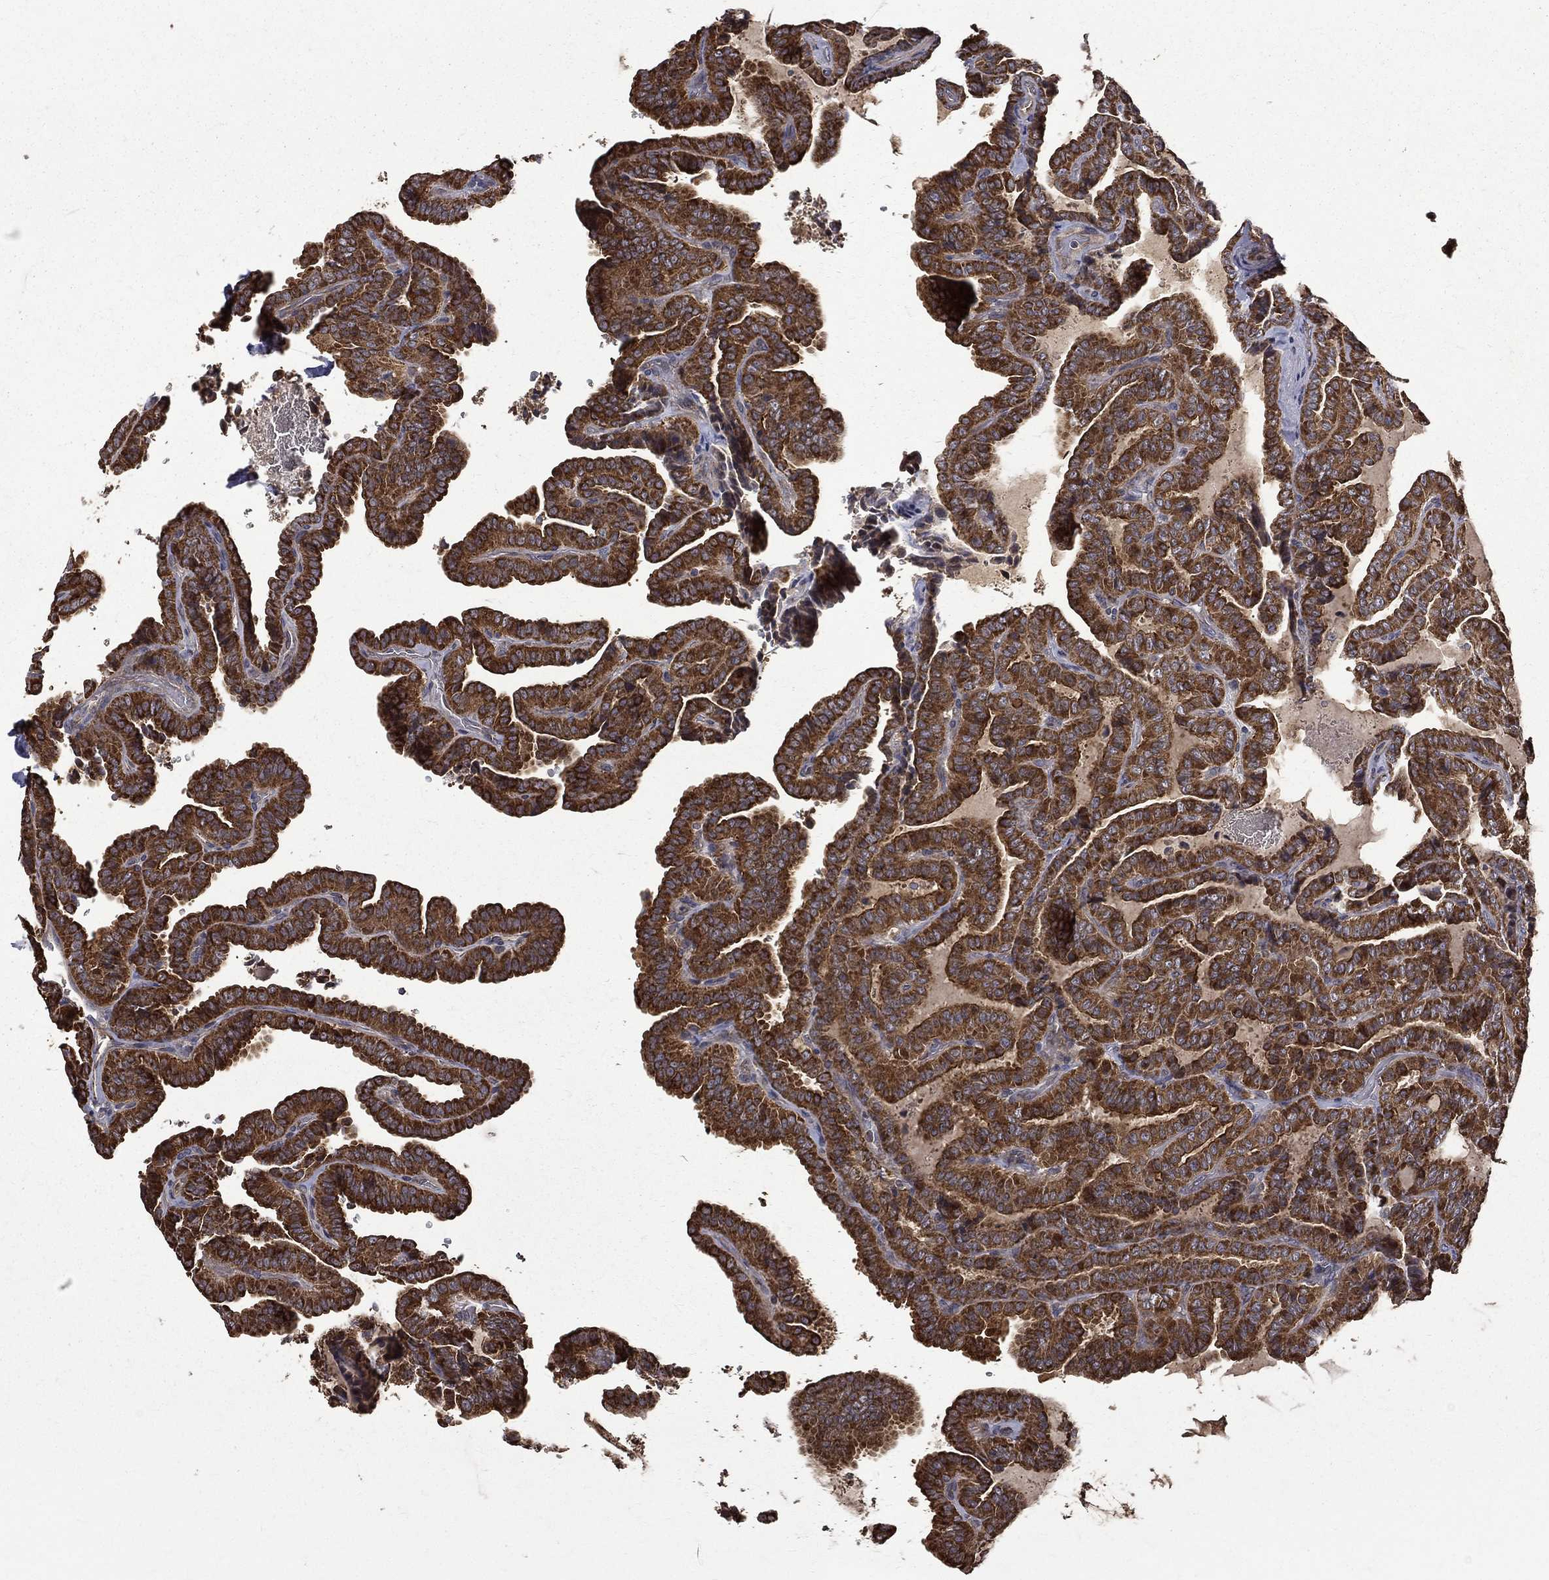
{"staining": {"intensity": "strong", "quantity": ">75%", "location": "cytoplasmic/membranous"}, "tissue": "thyroid cancer", "cell_type": "Tumor cells", "image_type": "cancer", "snomed": [{"axis": "morphology", "description": "Papillary adenocarcinoma, NOS"}, {"axis": "topography", "description": "Thyroid gland"}], "caption": "Thyroid papillary adenocarcinoma stained for a protein (brown) exhibits strong cytoplasmic/membranous positive staining in approximately >75% of tumor cells.", "gene": "RPGR", "patient": {"sex": "female", "age": 39}}